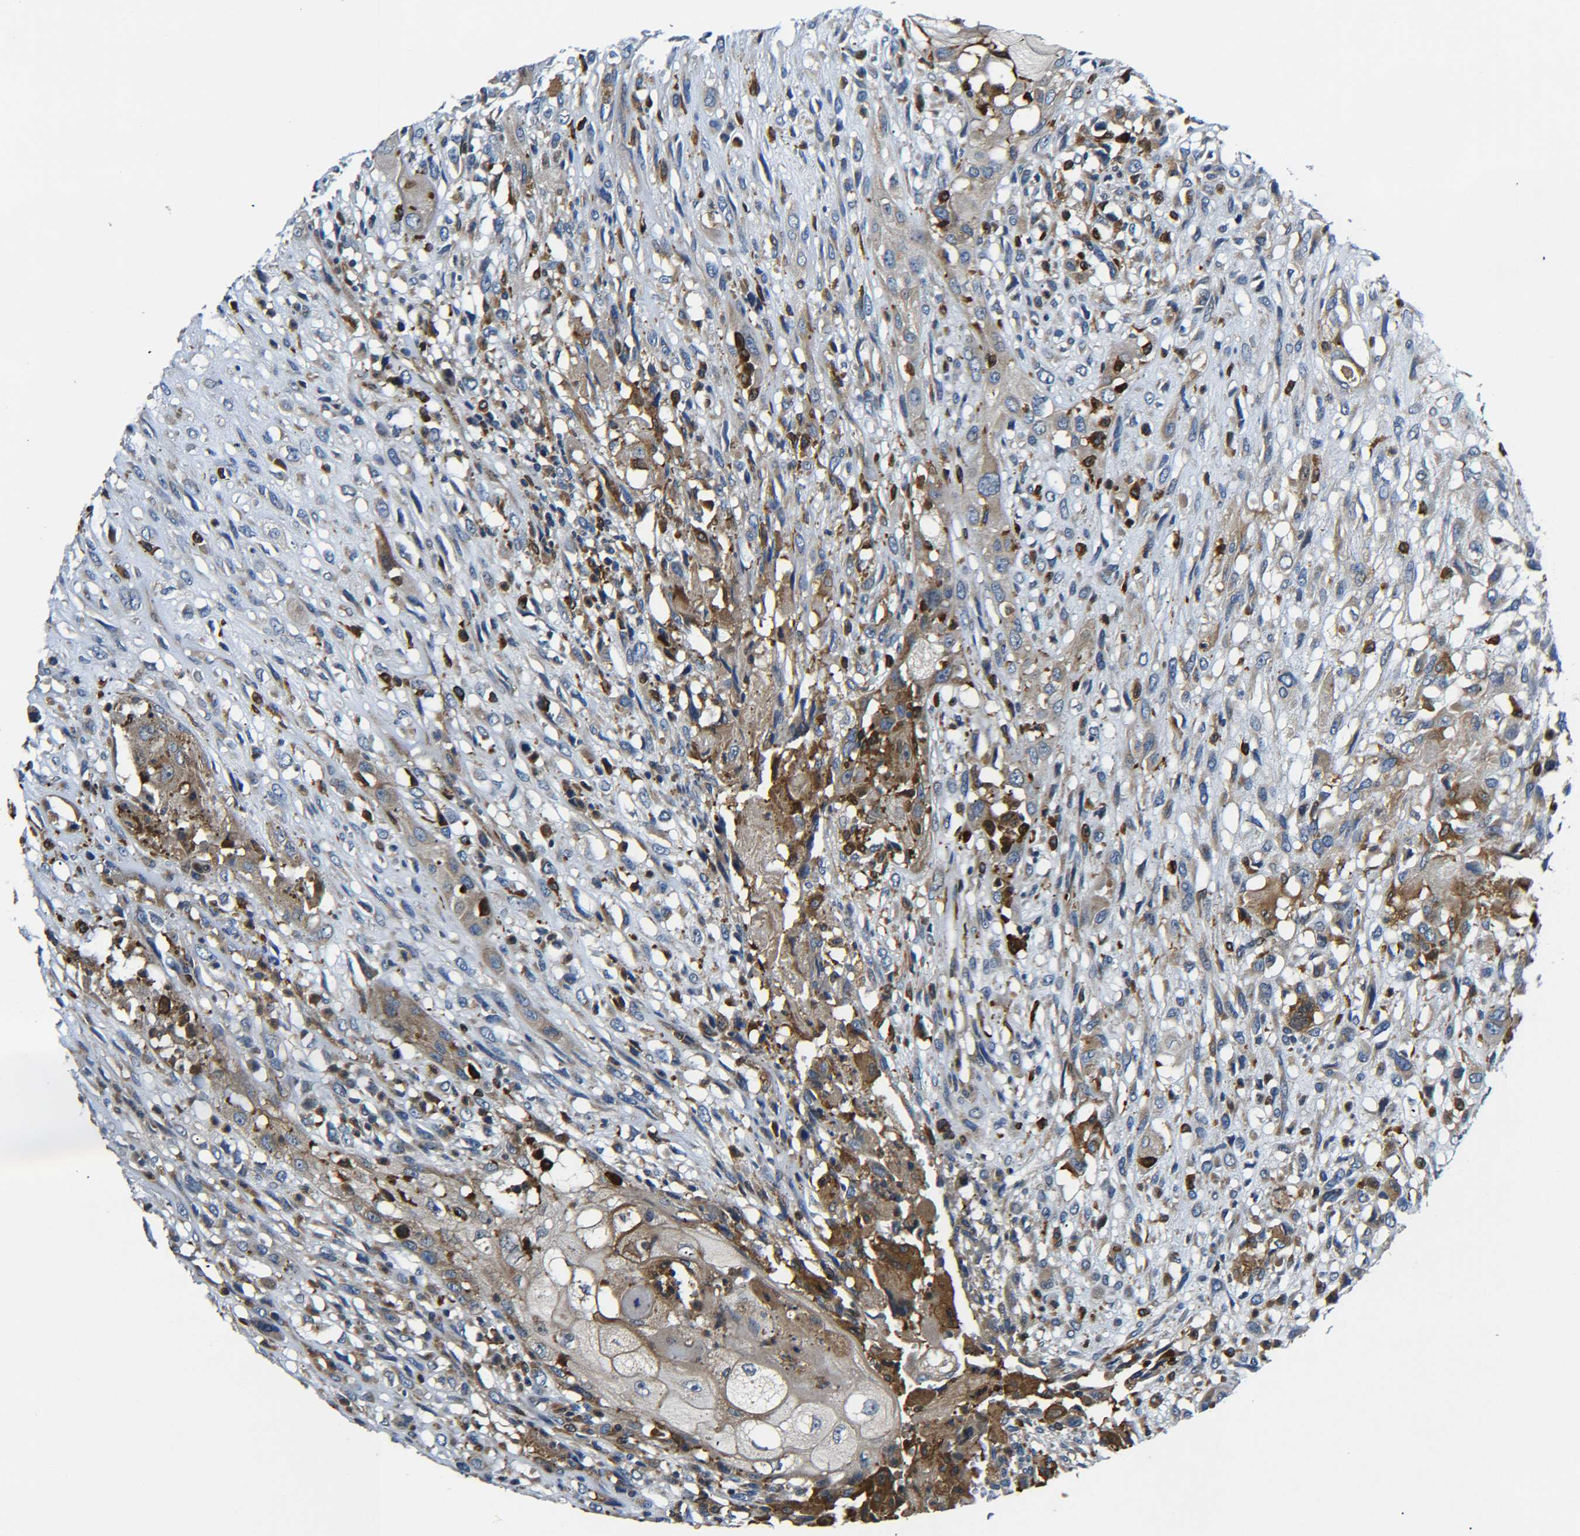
{"staining": {"intensity": "moderate", "quantity": ">75%", "location": "cytoplasmic/membranous"}, "tissue": "head and neck cancer", "cell_type": "Tumor cells", "image_type": "cancer", "snomed": [{"axis": "morphology", "description": "Necrosis, NOS"}, {"axis": "morphology", "description": "Neoplasm, malignant, NOS"}, {"axis": "topography", "description": "Salivary gland"}, {"axis": "topography", "description": "Head-Neck"}], "caption": "Approximately >75% of tumor cells in human head and neck cancer (malignant neoplasm) display moderate cytoplasmic/membranous protein positivity as visualized by brown immunohistochemical staining.", "gene": "RAB1B", "patient": {"sex": "male", "age": 43}}